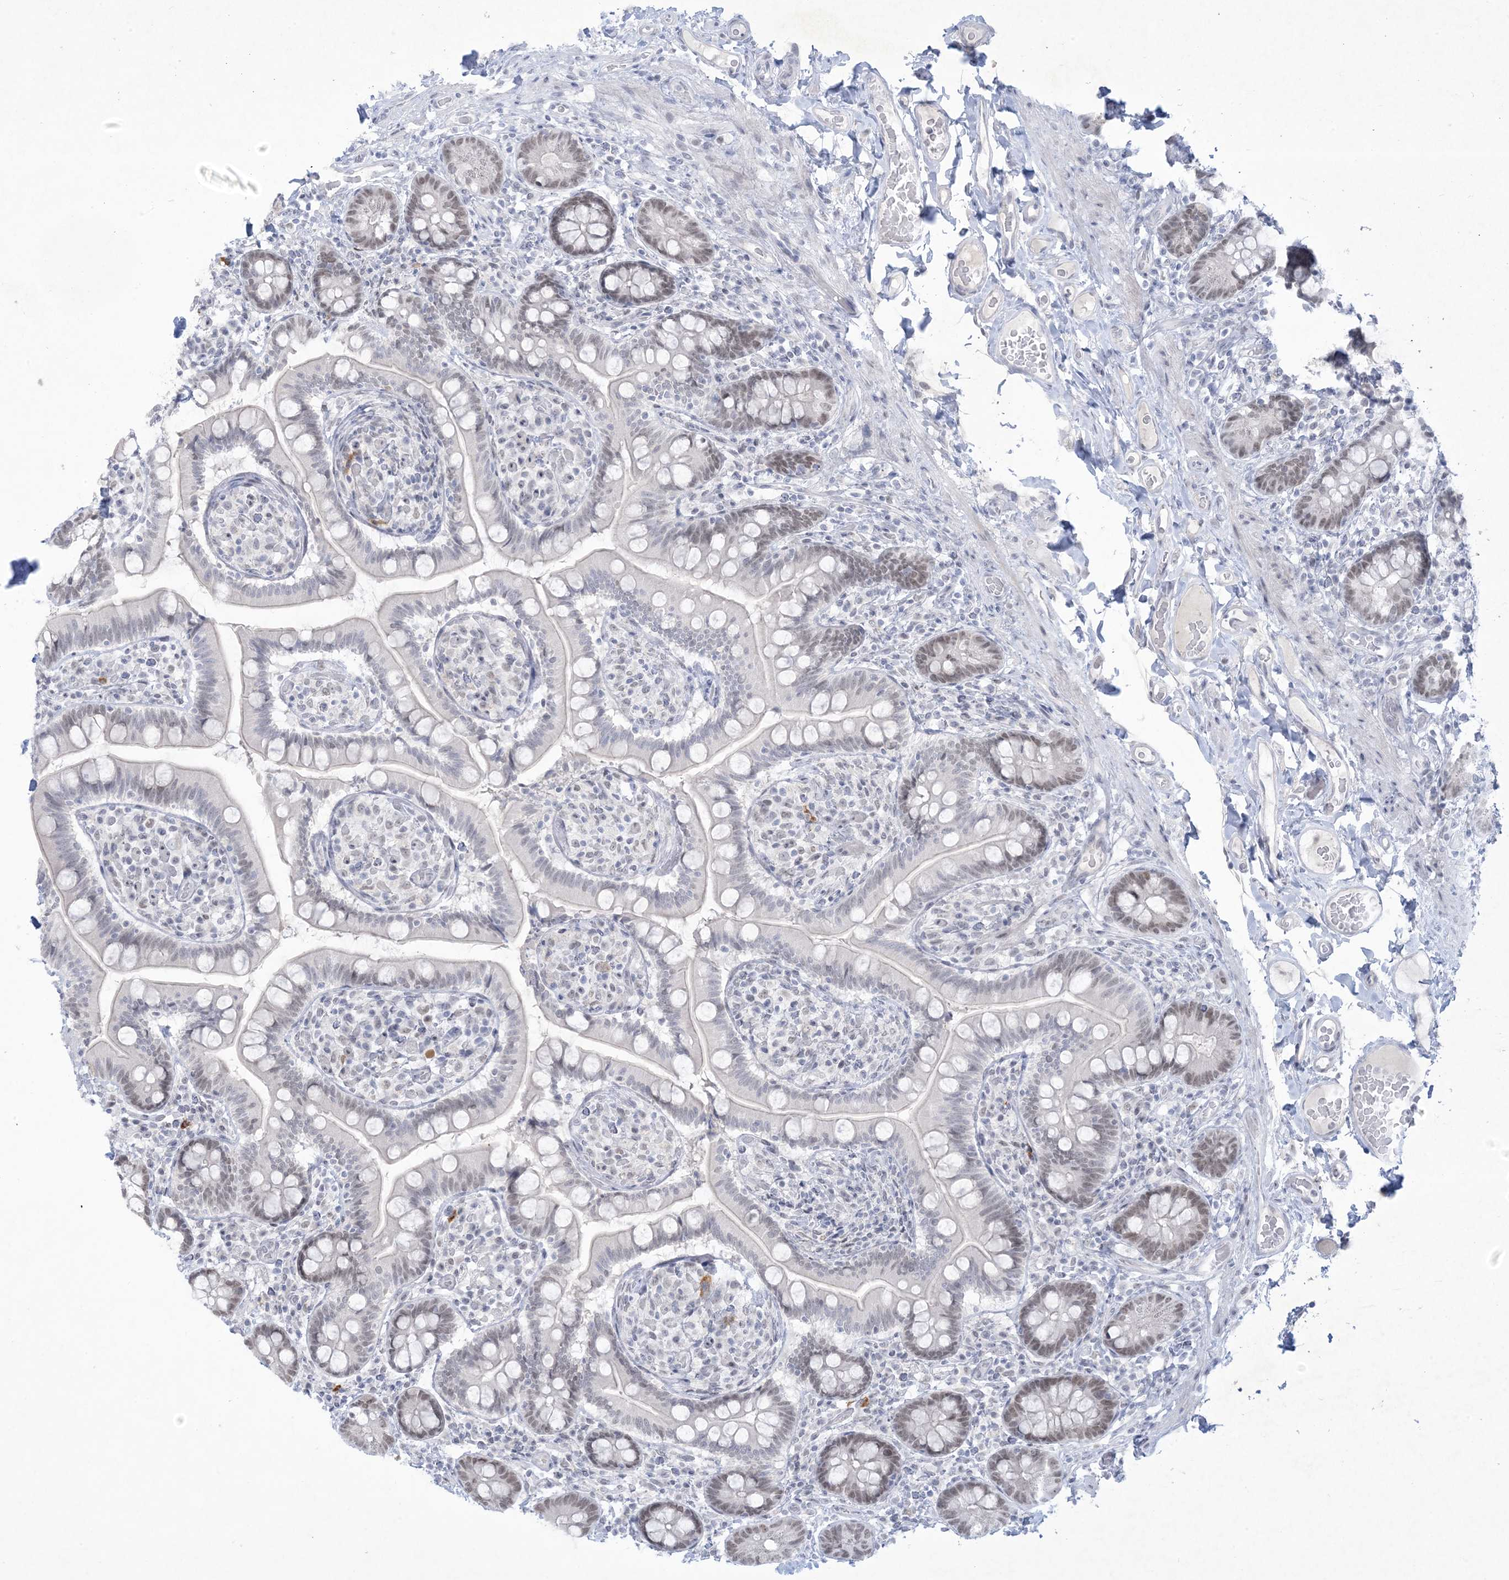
{"staining": {"intensity": "weak", "quantity": "<25%", "location": "nuclear"}, "tissue": "small intestine", "cell_type": "Glandular cells", "image_type": "normal", "snomed": [{"axis": "morphology", "description": "Normal tissue, NOS"}, {"axis": "topography", "description": "Small intestine"}], "caption": "Immunohistochemistry (IHC) of benign small intestine demonstrates no positivity in glandular cells. The staining is performed using DAB (3,3'-diaminobenzidine) brown chromogen with nuclei counter-stained in using hematoxylin.", "gene": "HOMEZ", "patient": {"sex": "female", "age": 64}}